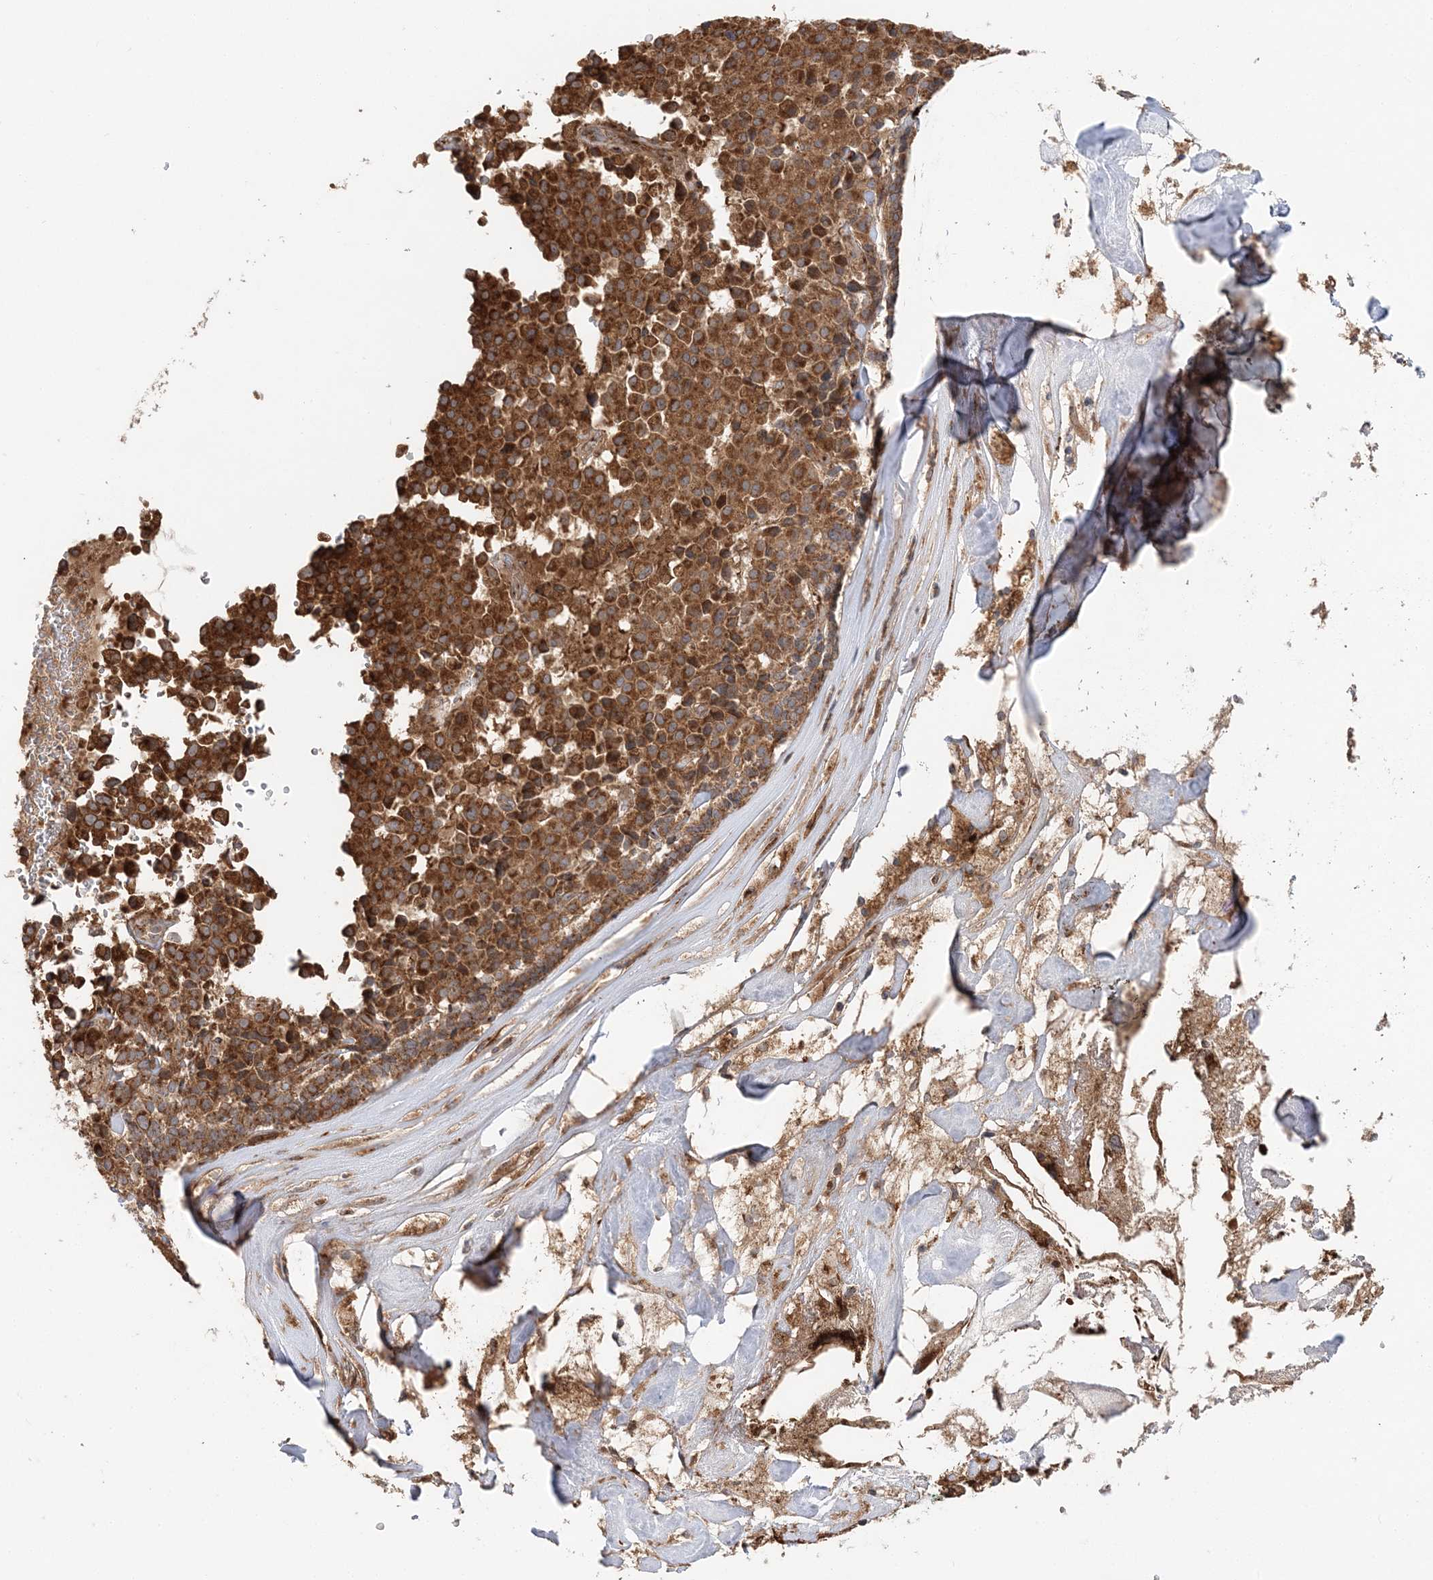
{"staining": {"intensity": "strong", "quantity": ">75%", "location": "cytoplasmic/membranous"}, "tissue": "pancreatic cancer", "cell_type": "Tumor cells", "image_type": "cancer", "snomed": [{"axis": "morphology", "description": "Adenocarcinoma, NOS"}, {"axis": "topography", "description": "Pancreas"}], "caption": "Strong cytoplasmic/membranous expression is identified in approximately >75% of tumor cells in pancreatic cancer (adenocarcinoma).", "gene": "ABCC3", "patient": {"sex": "male", "age": 65}}